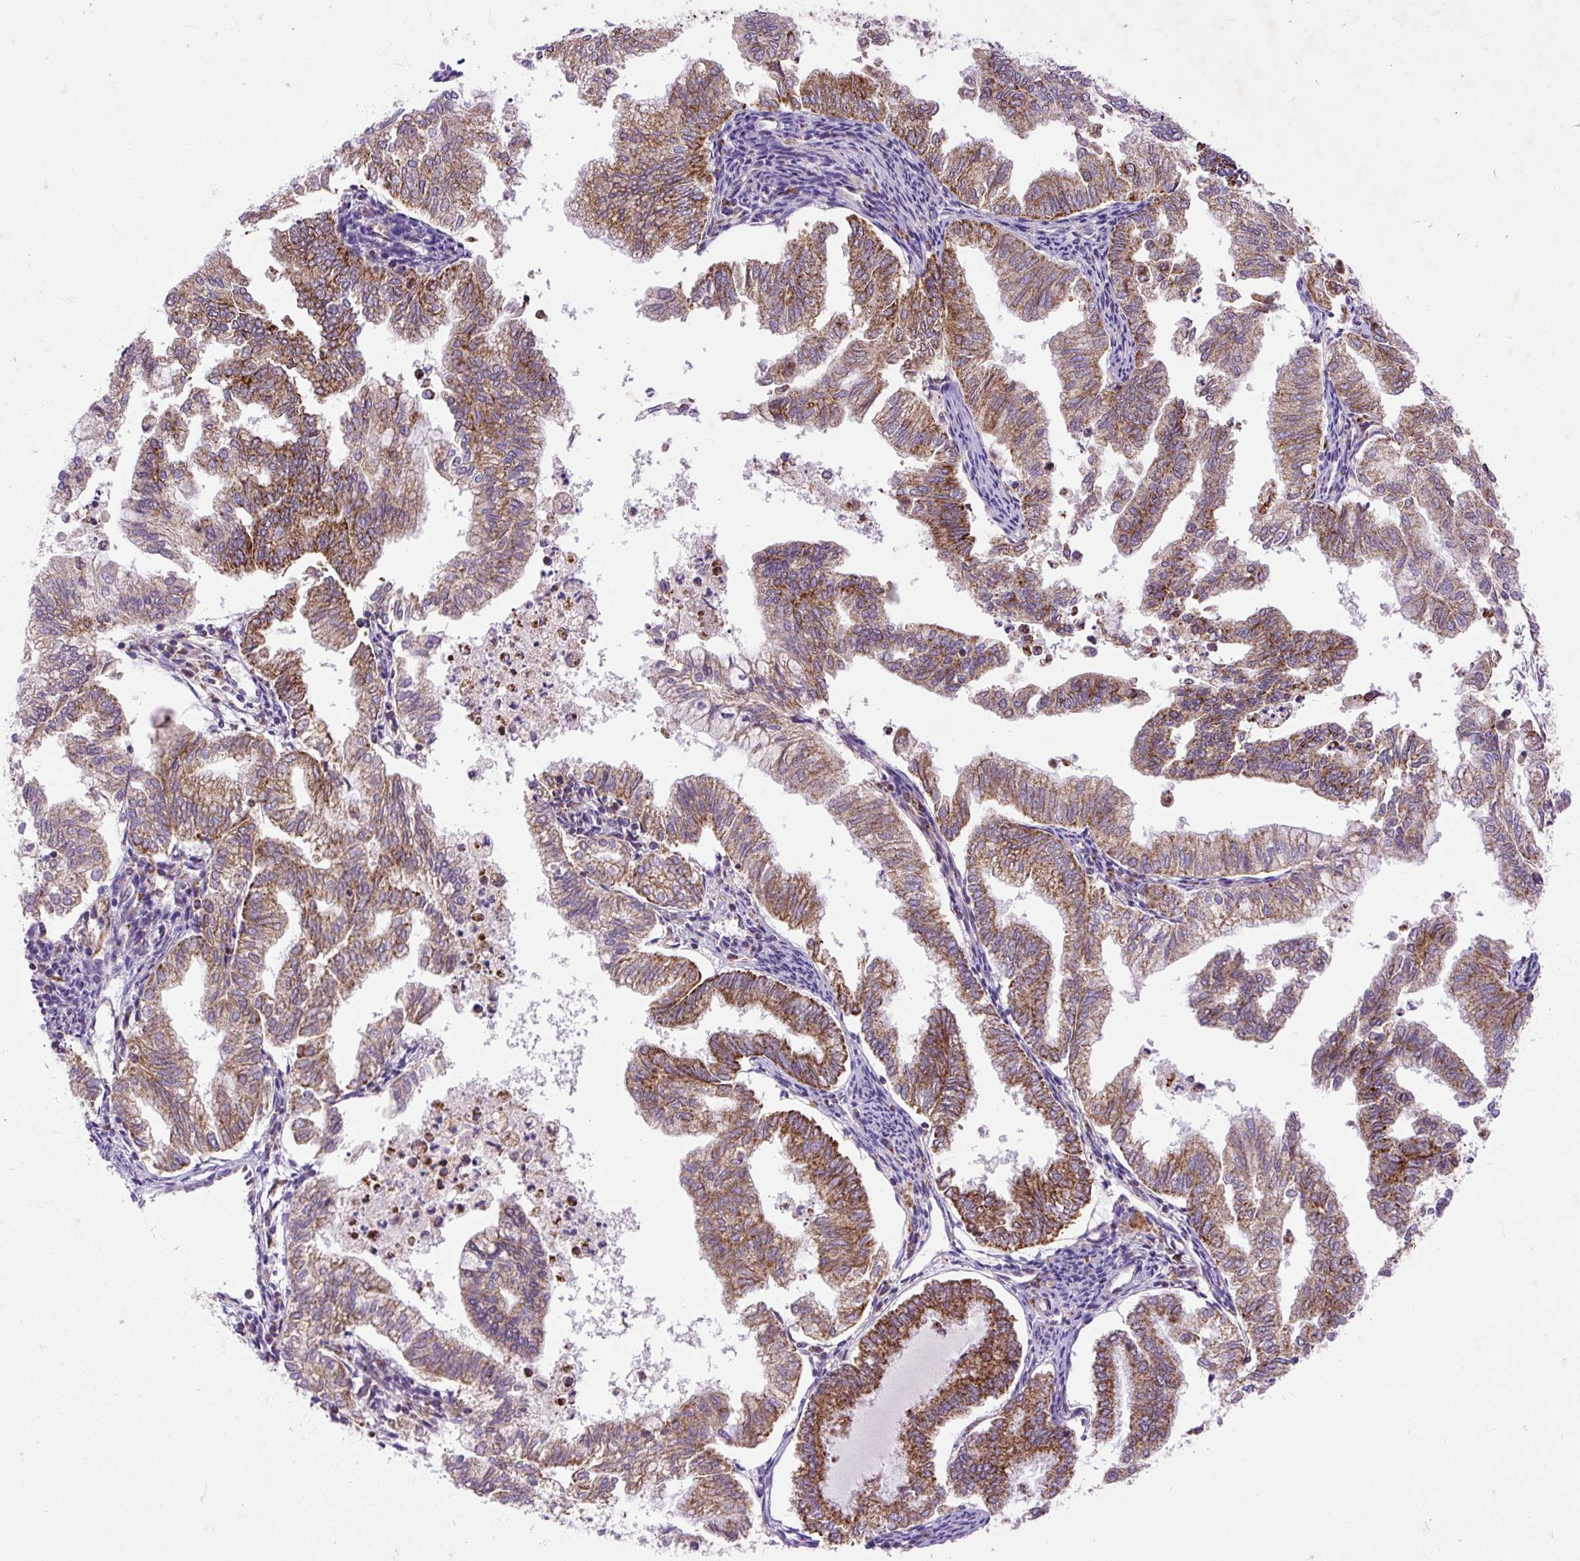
{"staining": {"intensity": "moderate", "quantity": ">75%", "location": "cytoplasmic/membranous"}, "tissue": "endometrial cancer", "cell_type": "Tumor cells", "image_type": "cancer", "snomed": [{"axis": "morphology", "description": "Necrosis, NOS"}, {"axis": "morphology", "description": "Adenocarcinoma, NOS"}, {"axis": "topography", "description": "Endometrium"}], "caption": "Immunohistochemistry photomicrograph of human endometrial cancer stained for a protein (brown), which reveals medium levels of moderate cytoplasmic/membranous expression in about >75% of tumor cells.", "gene": "TOMM40", "patient": {"sex": "female", "age": 79}}